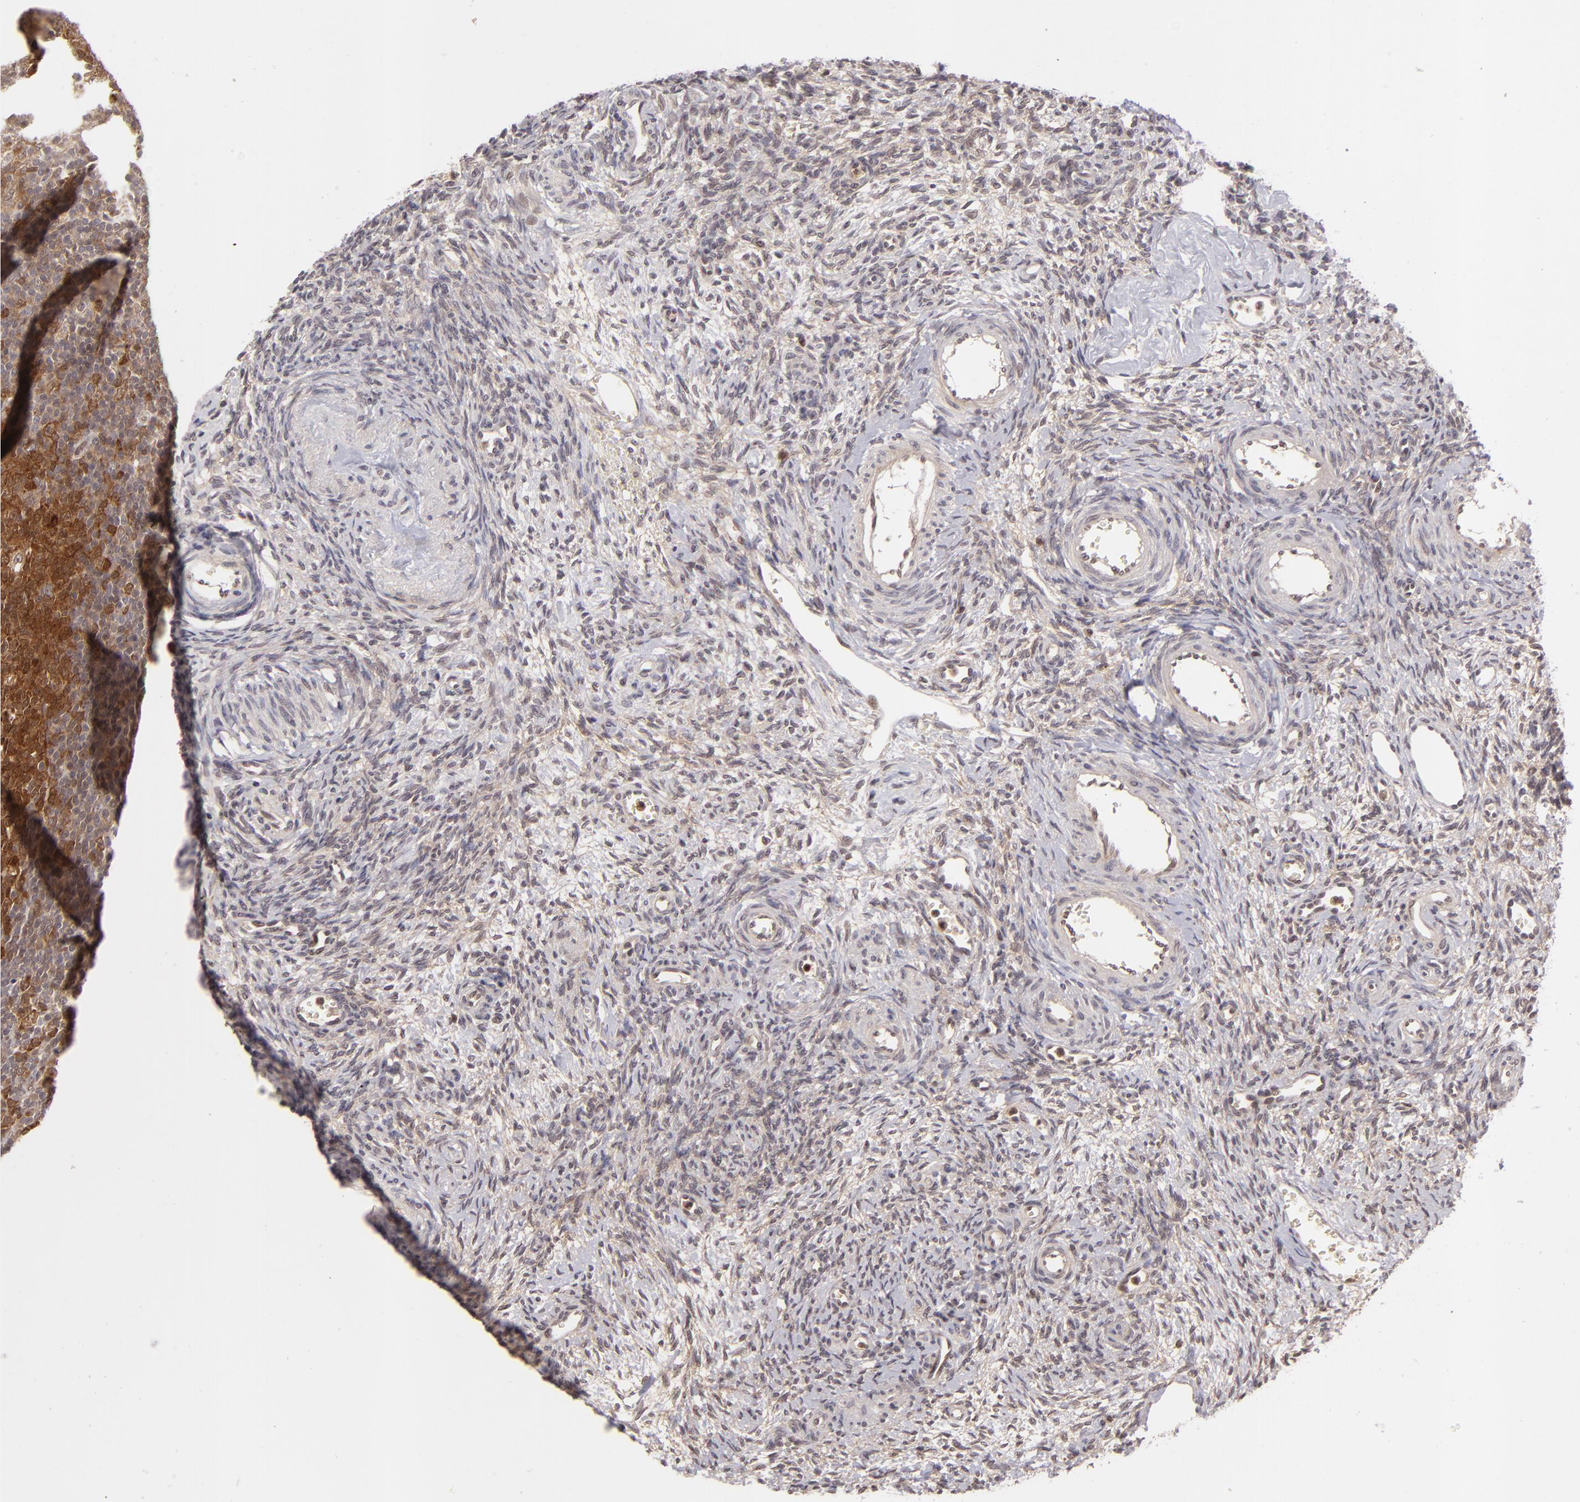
{"staining": {"intensity": "strong", "quantity": ">75%", "location": "cytoplasmic/membranous,nuclear"}, "tissue": "ovary", "cell_type": "Follicle cells", "image_type": "normal", "snomed": [{"axis": "morphology", "description": "Normal tissue, NOS"}, {"axis": "topography", "description": "Ovary"}], "caption": "High-magnification brightfield microscopy of unremarkable ovary stained with DAB (brown) and counterstained with hematoxylin (blue). follicle cells exhibit strong cytoplasmic/membranous,nuclear expression is identified in approximately>75% of cells. The staining was performed using DAB to visualize the protein expression in brown, while the nuclei were stained in blue with hematoxylin (Magnification: 20x).", "gene": "ZBTB33", "patient": {"sex": "female", "age": 39}}